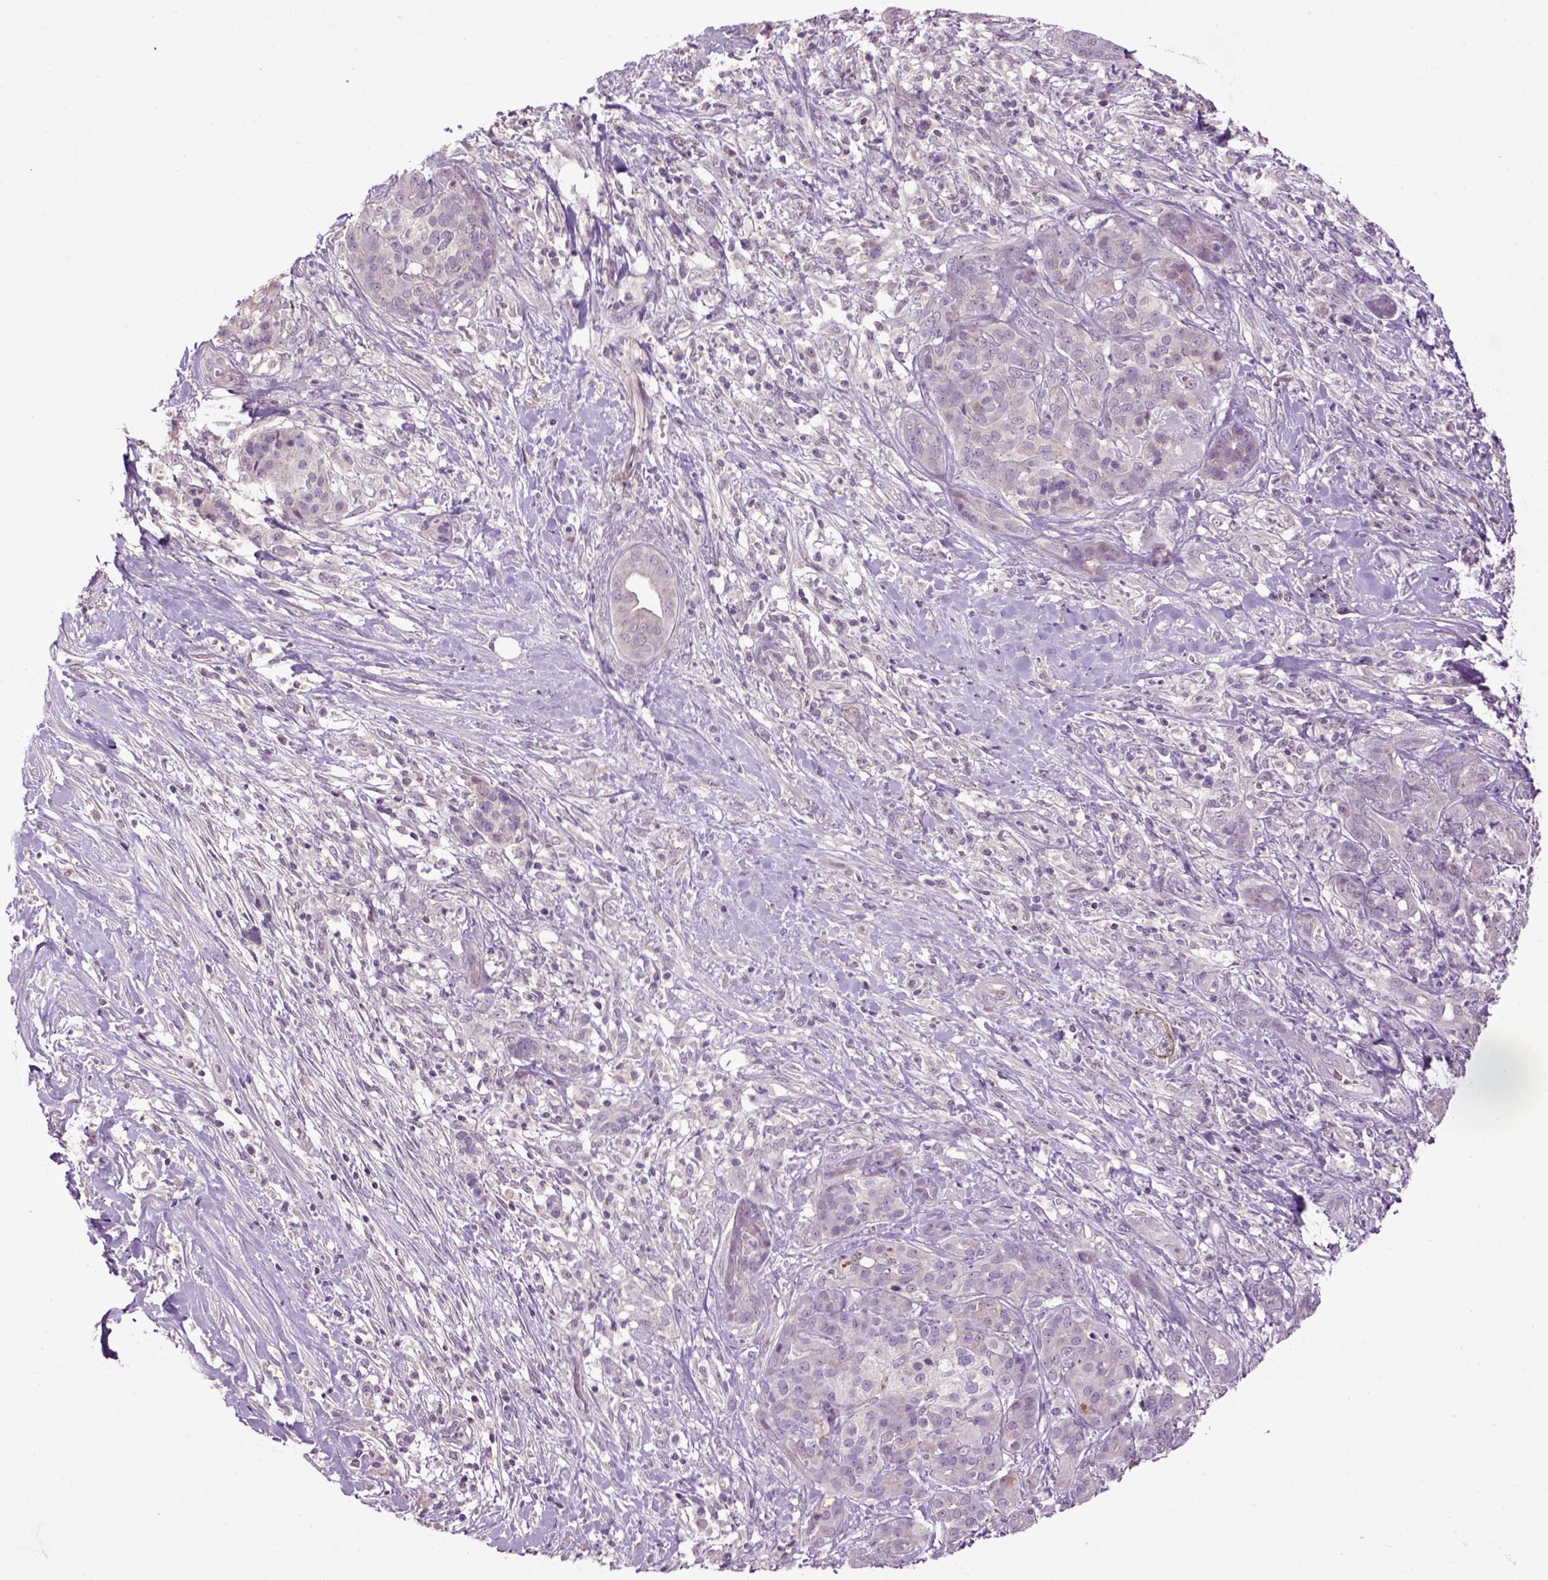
{"staining": {"intensity": "negative", "quantity": "none", "location": "none"}, "tissue": "pancreatic cancer", "cell_type": "Tumor cells", "image_type": "cancer", "snomed": [{"axis": "morphology", "description": "Normal tissue, NOS"}, {"axis": "morphology", "description": "Inflammation, NOS"}, {"axis": "morphology", "description": "Adenocarcinoma, NOS"}, {"axis": "topography", "description": "Pancreas"}], "caption": "Immunohistochemistry photomicrograph of pancreatic cancer (adenocarcinoma) stained for a protein (brown), which shows no positivity in tumor cells.", "gene": "EMILIN3", "patient": {"sex": "male", "age": 57}}